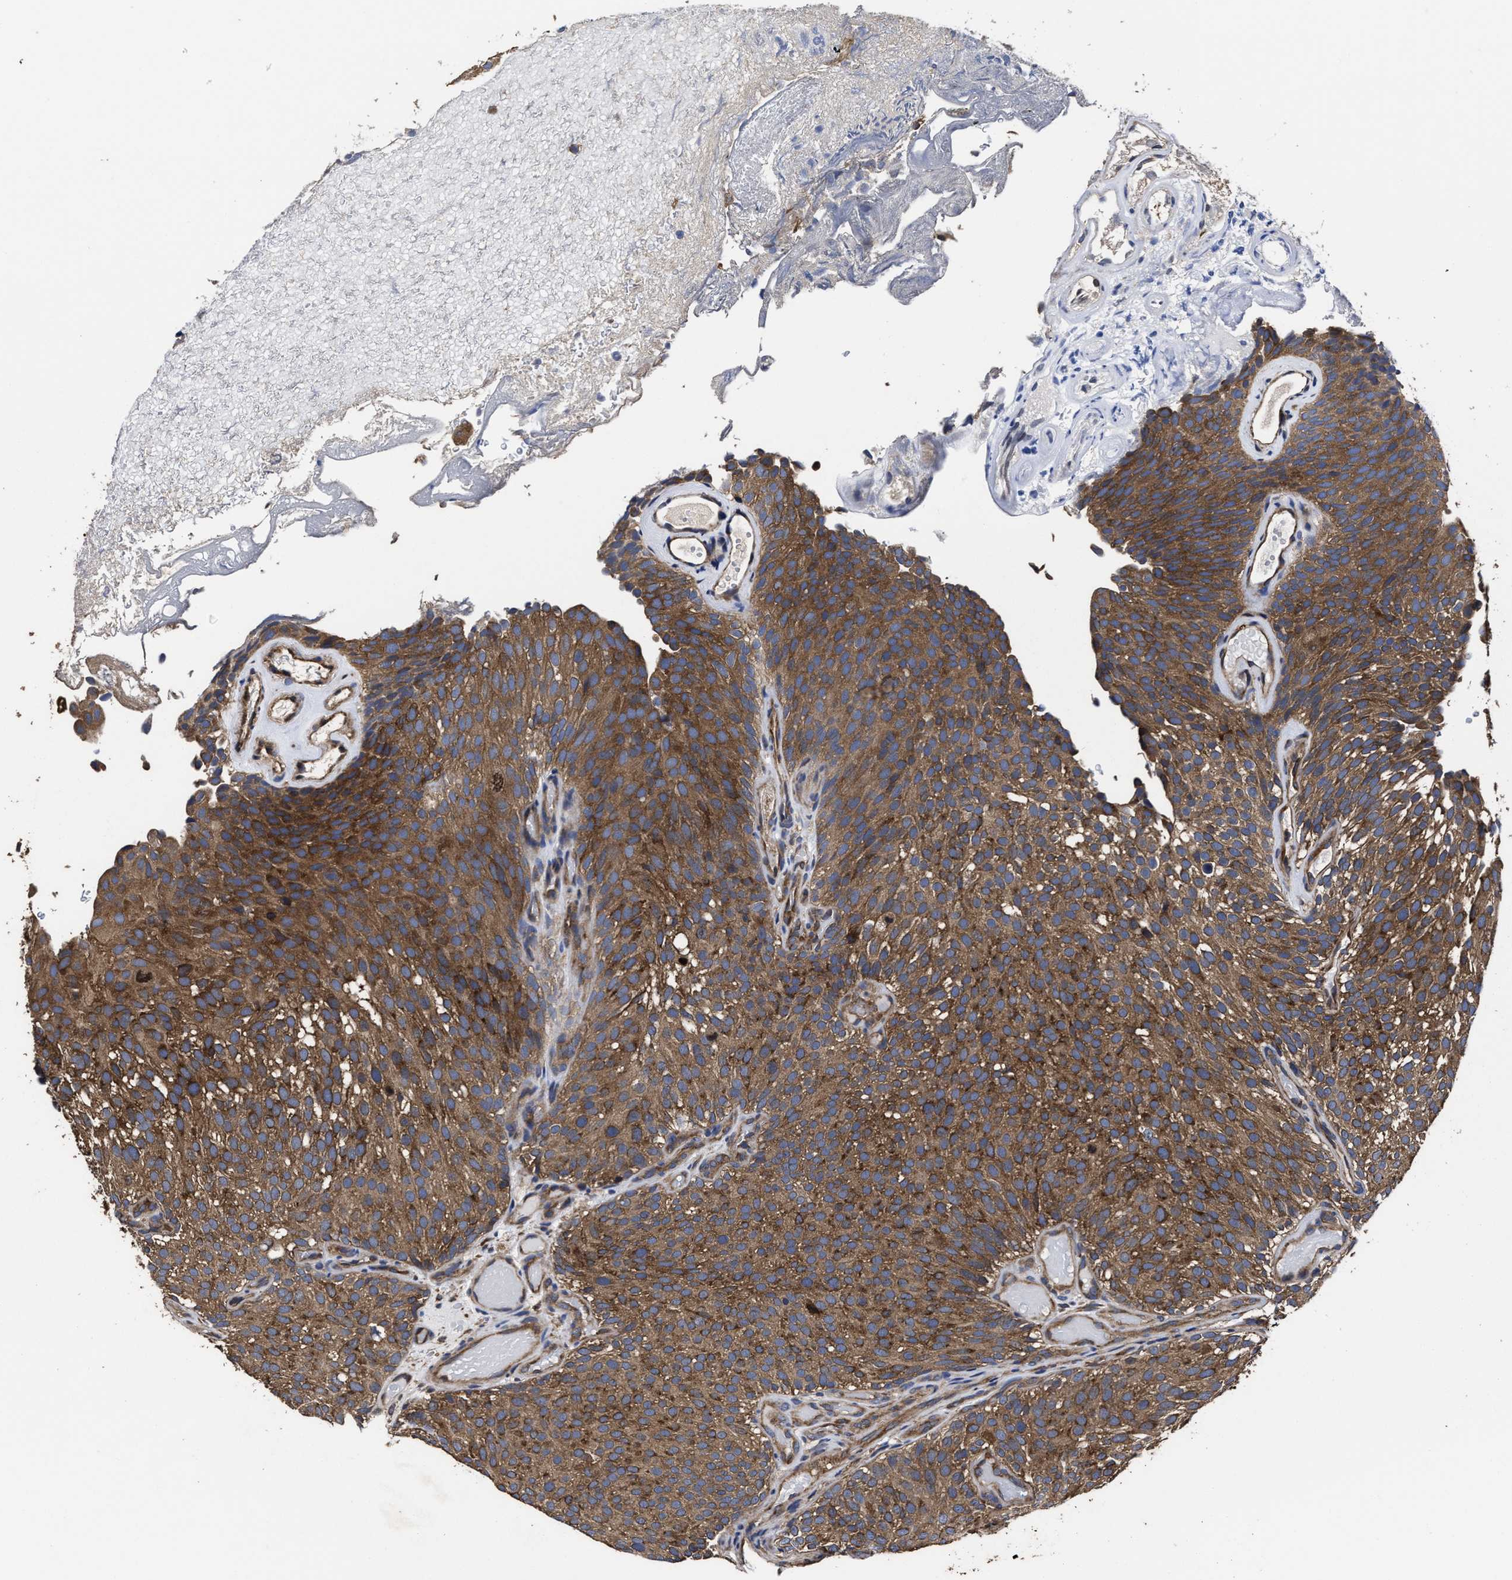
{"staining": {"intensity": "moderate", "quantity": ">75%", "location": "cytoplasmic/membranous"}, "tissue": "urothelial cancer", "cell_type": "Tumor cells", "image_type": "cancer", "snomed": [{"axis": "morphology", "description": "Urothelial carcinoma, Low grade"}, {"axis": "topography", "description": "Urinary bladder"}], "caption": "Moderate cytoplasmic/membranous protein expression is identified in approximately >75% of tumor cells in urothelial cancer.", "gene": "AVEN", "patient": {"sex": "male", "age": 78}}